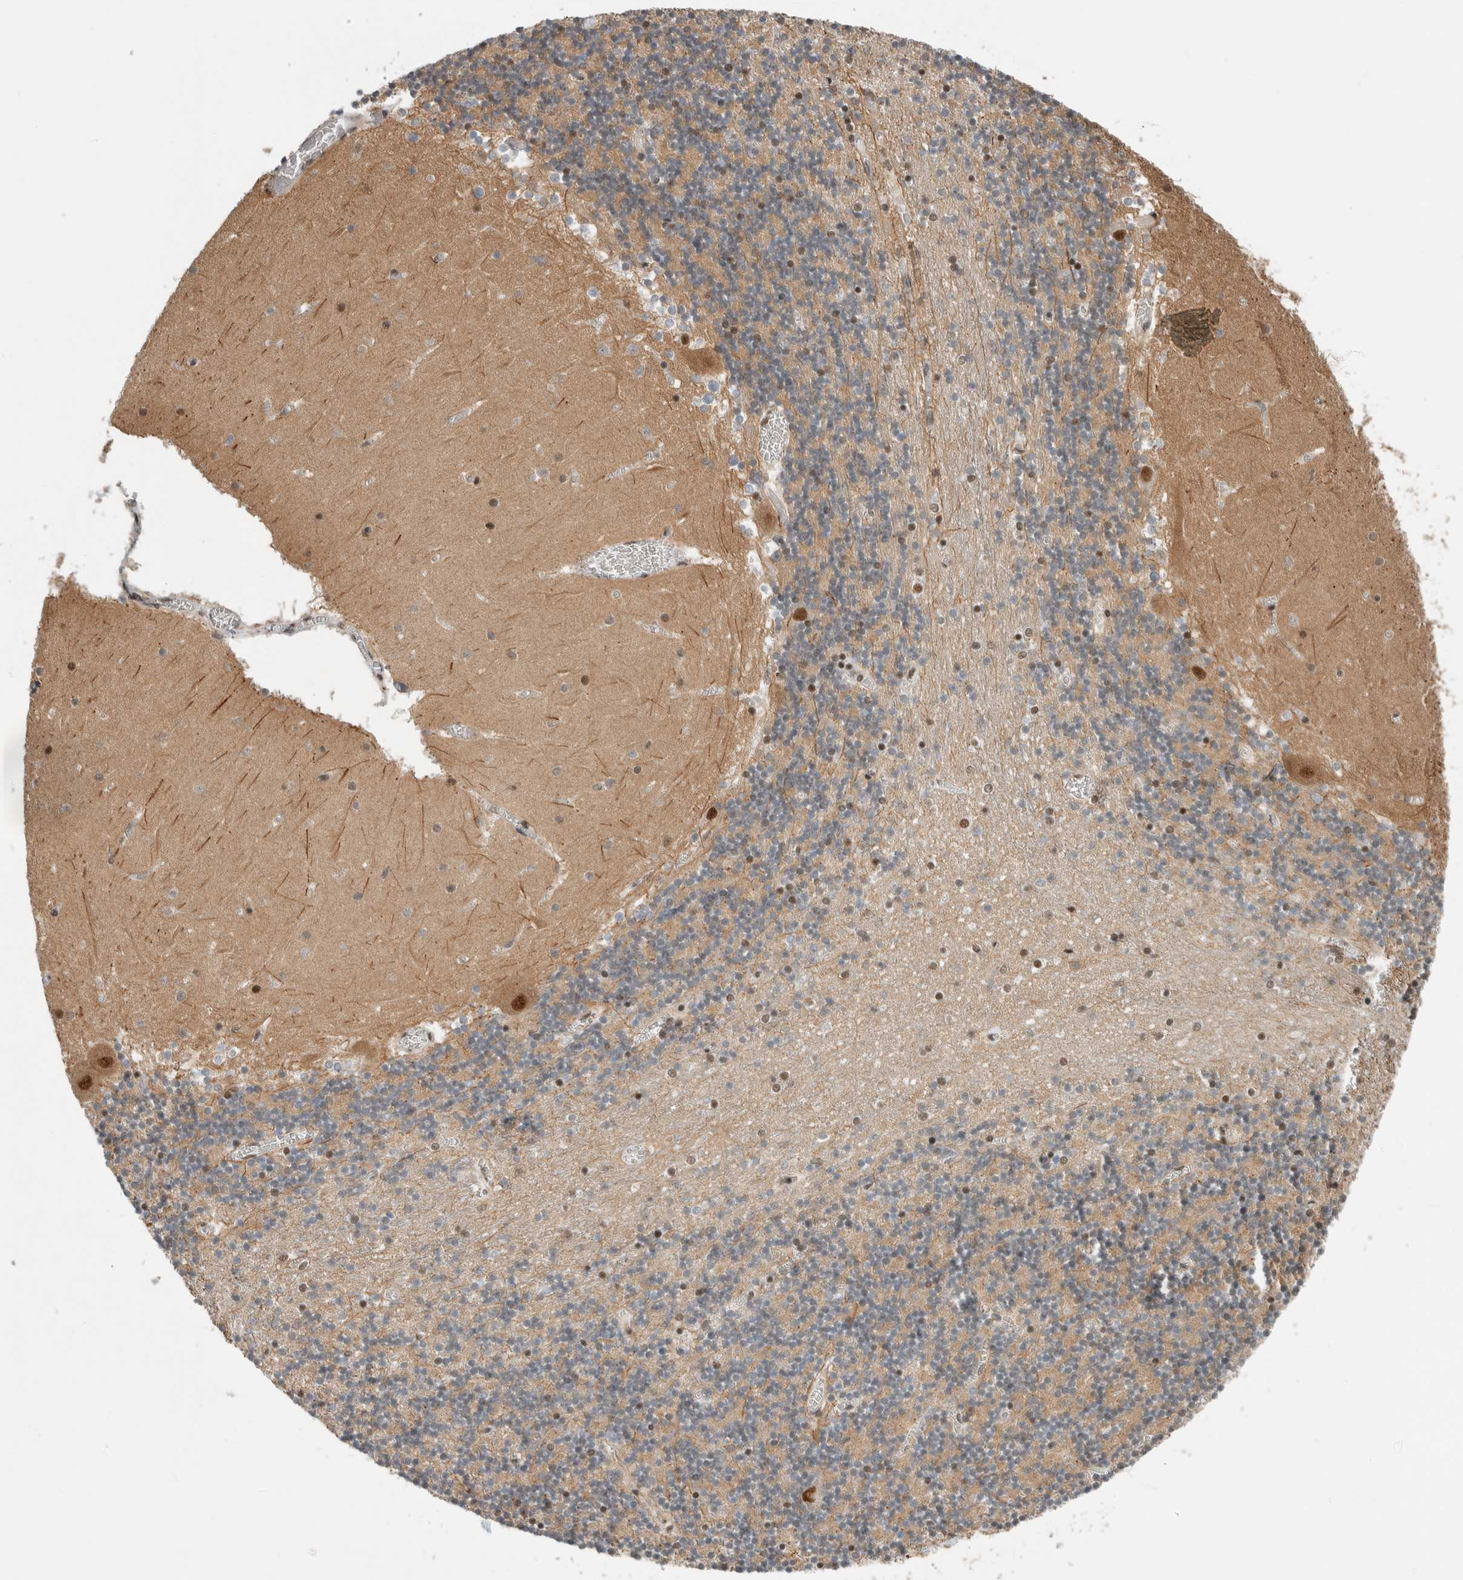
{"staining": {"intensity": "moderate", "quantity": "25%-75%", "location": "cytoplasmic/membranous,nuclear"}, "tissue": "cerebellum", "cell_type": "Cells in granular layer", "image_type": "normal", "snomed": [{"axis": "morphology", "description": "Normal tissue, NOS"}, {"axis": "topography", "description": "Cerebellum"}], "caption": "Protein staining by immunohistochemistry (IHC) reveals moderate cytoplasmic/membranous,nuclear positivity in approximately 25%-75% of cells in granular layer in benign cerebellum. The protein of interest is stained brown, and the nuclei are stained in blue (DAB IHC with brightfield microscopy, high magnification).", "gene": "NCAPG2", "patient": {"sex": "female", "age": 28}}